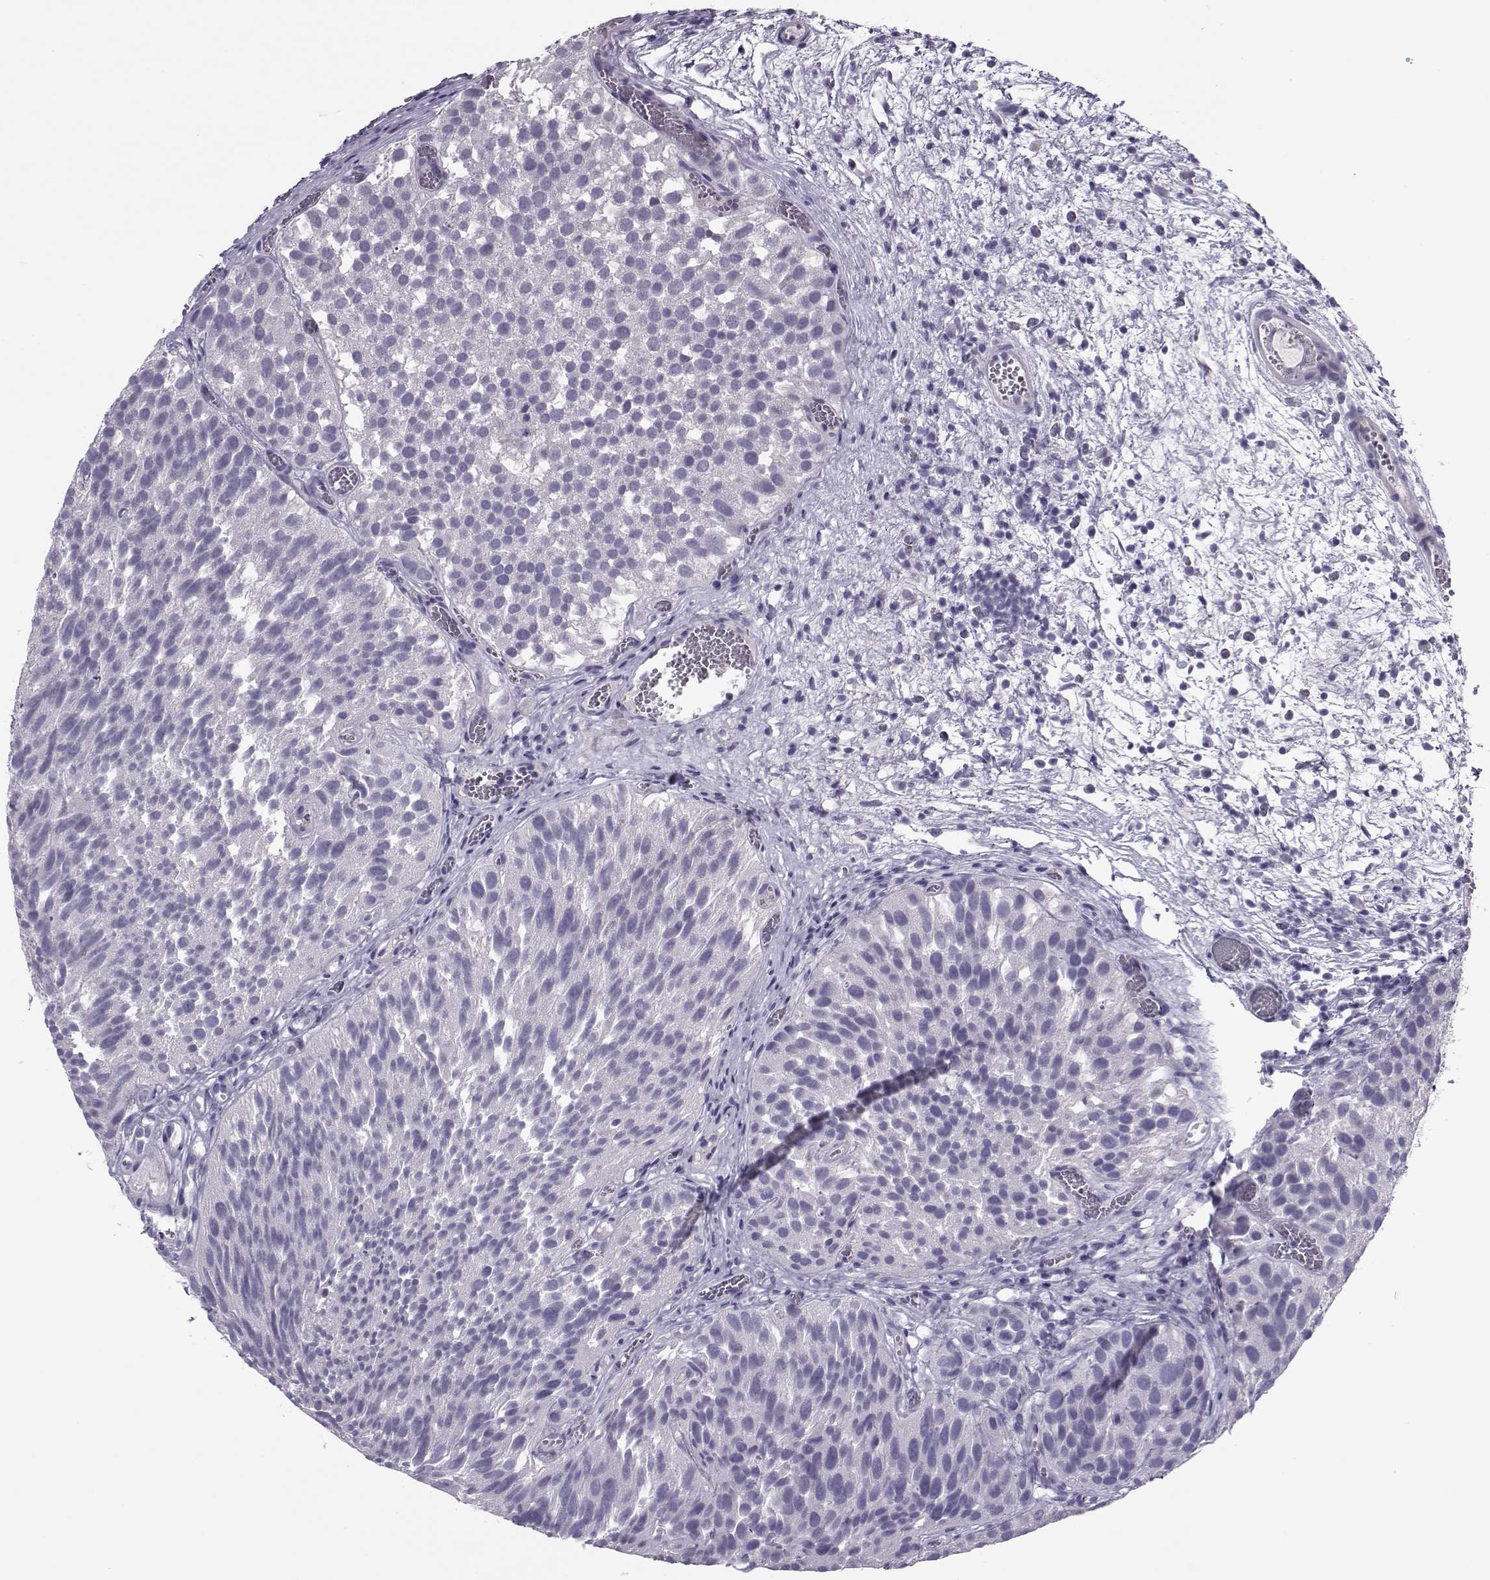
{"staining": {"intensity": "negative", "quantity": "none", "location": "none"}, "tissue": "urothelial cancer", "cell_type": "Tumor cells", "image_type": "cancer", "snomed": [{"axis": "morphology", "description": "Urothelial carcinoma, Low grade"}, {"axis": "topography", "description": "Urinary bladder"}], "caption": "The immunohistochemistry (IHC) photomicrograph has no significant expression in tumor cells of urothelial cancer tissue.", "gene": "ASRGL1", "patient": {"sex": "female", "age": 69}}